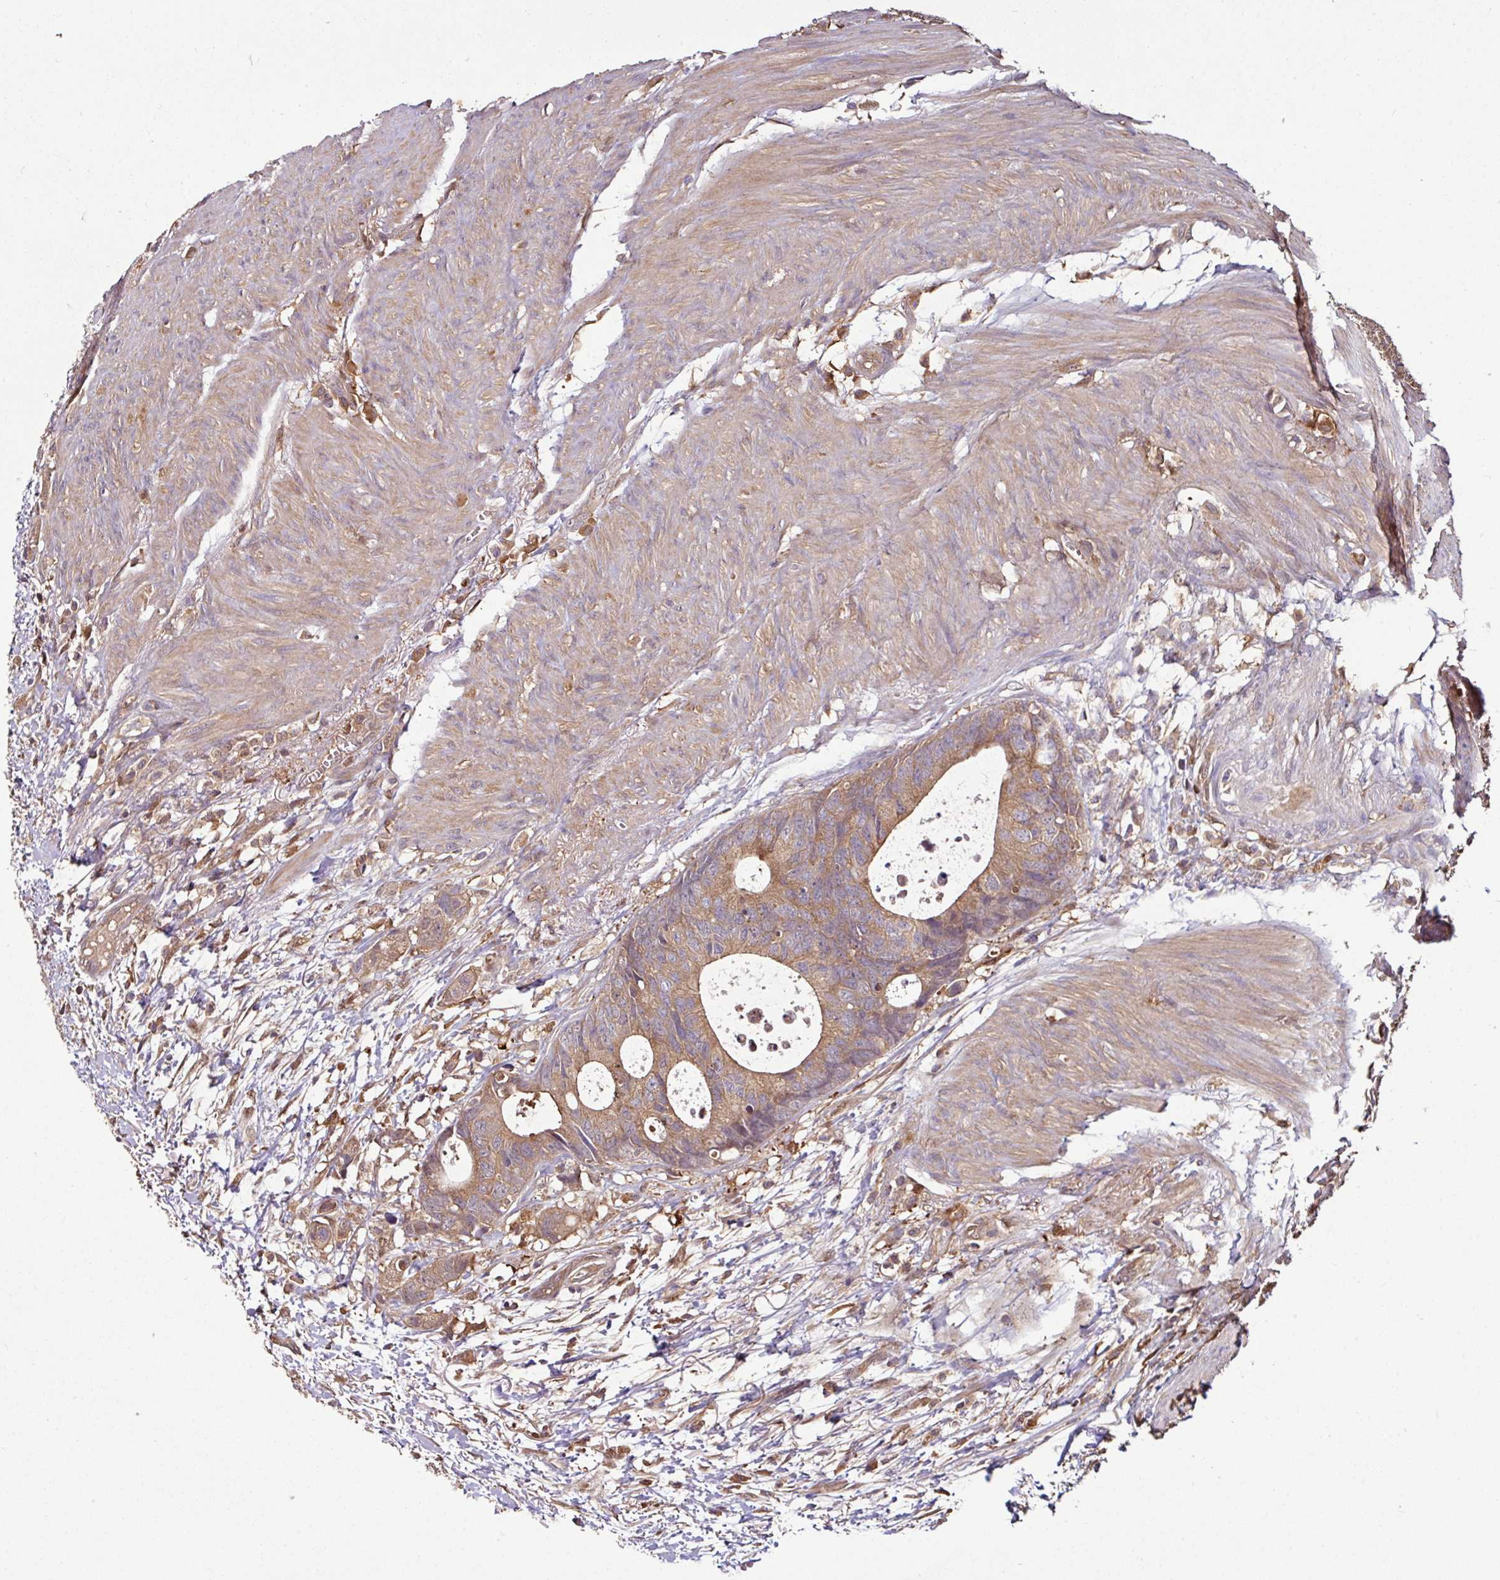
{"staining": {"intensity": "moderate", "quantity": ">75%", "location": "cytoplasmic/membranous"}, "tissue": "colorectal cancer", "cell_type": "Tumor cells", "image_type": "cancer", "snomed": [{"axis": "morphology", "description": "Adenocarcinoma, NOS"}, {"axis": "topography", "description": "Colon"}], "caption": "A histopathology image showing moderate cytoplasmic/membranous expression in approximately >75% of tumor cells in adenocarcinoma (colorectal), as visualized by brown immunohistochemical staining.", "gene": "GNPDA1", "patient": {"sex": "female", "age": 57}}